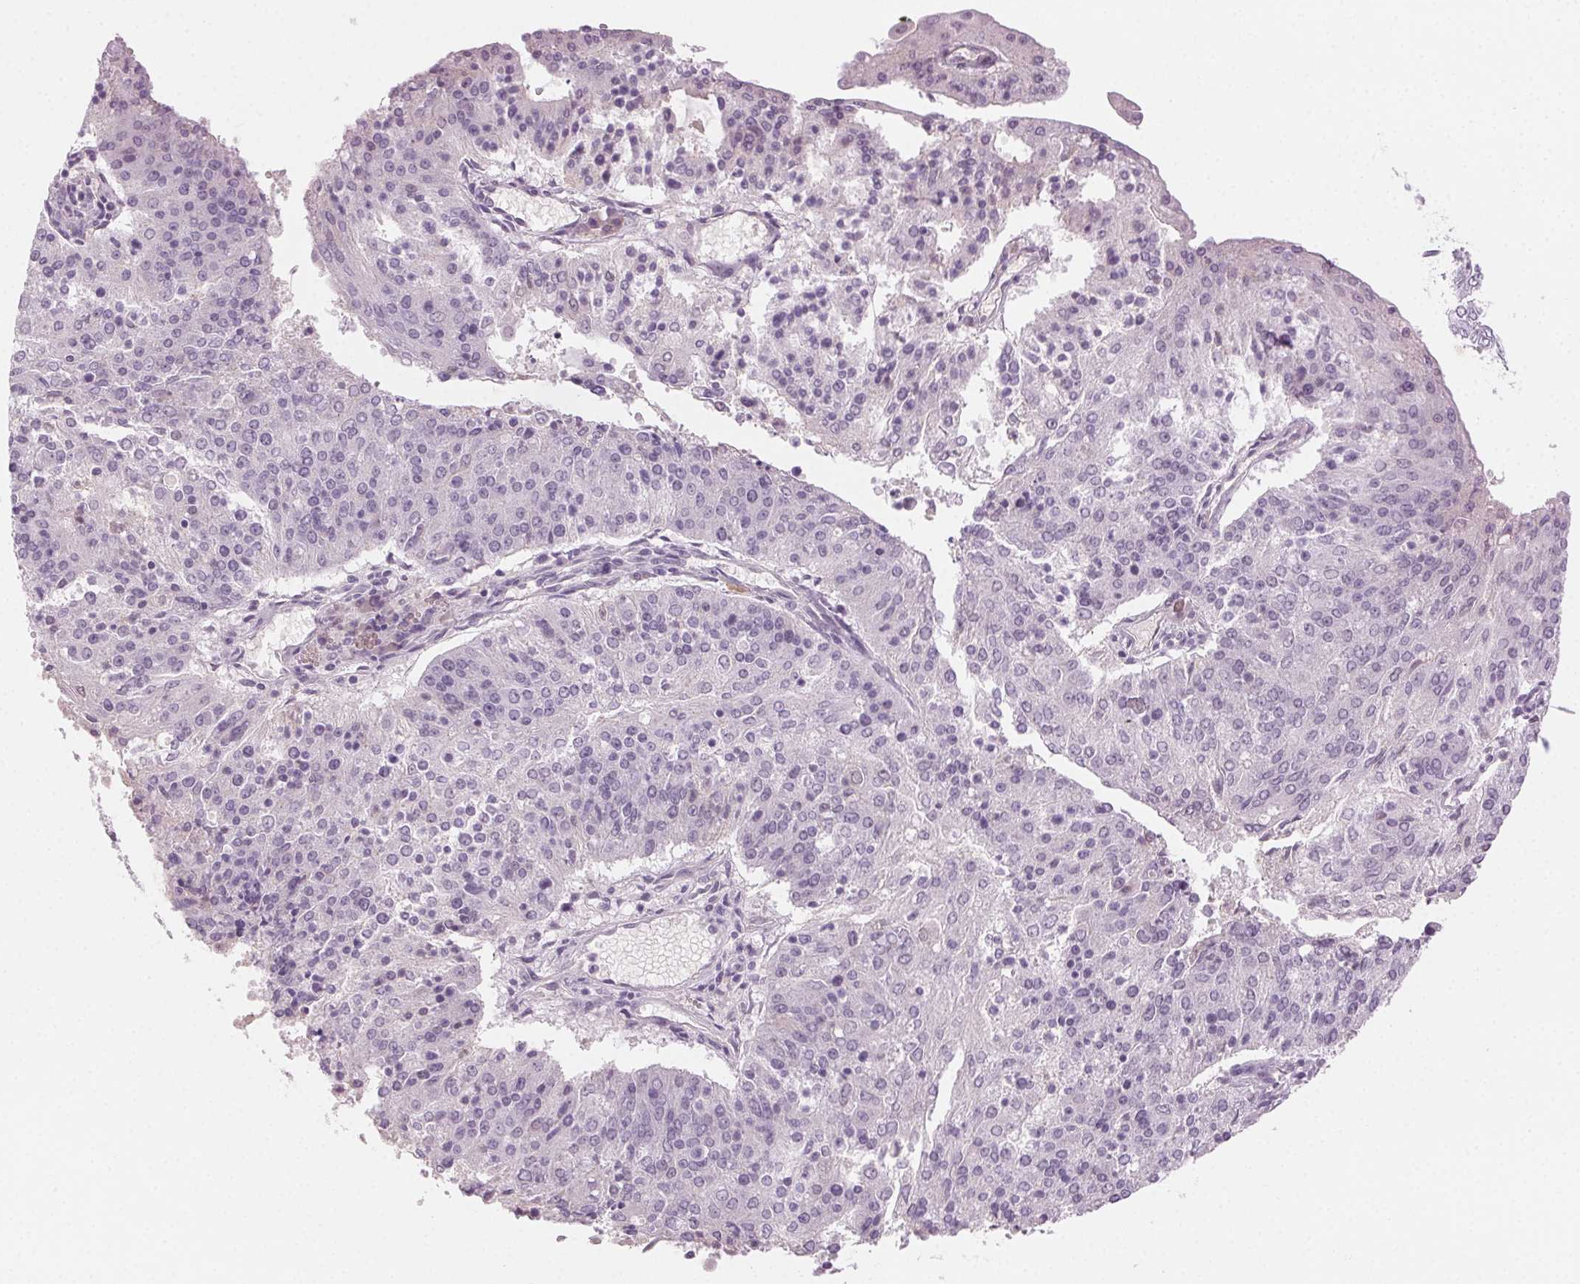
{"staining": {"intensity": "negative", "quantity": "none", "location": "none"}, "tissue": "endometrial cancer", "cell_type": "Tumor cells", "image_type": "cancer", "snomed": [{"axis": "morphology", "description": "Adenocarcinoma, NOS"}, {"axis": "topography", "description": "Endometrium"}], "caption": "Tumor cells are negative for brown protein staining in adenocarcinoma (endometrial). (DAB immunohistochemistry with hematoxylin counter stain).", "gene": "HSF5", "patient": {"sex": "female", "age": 82}}